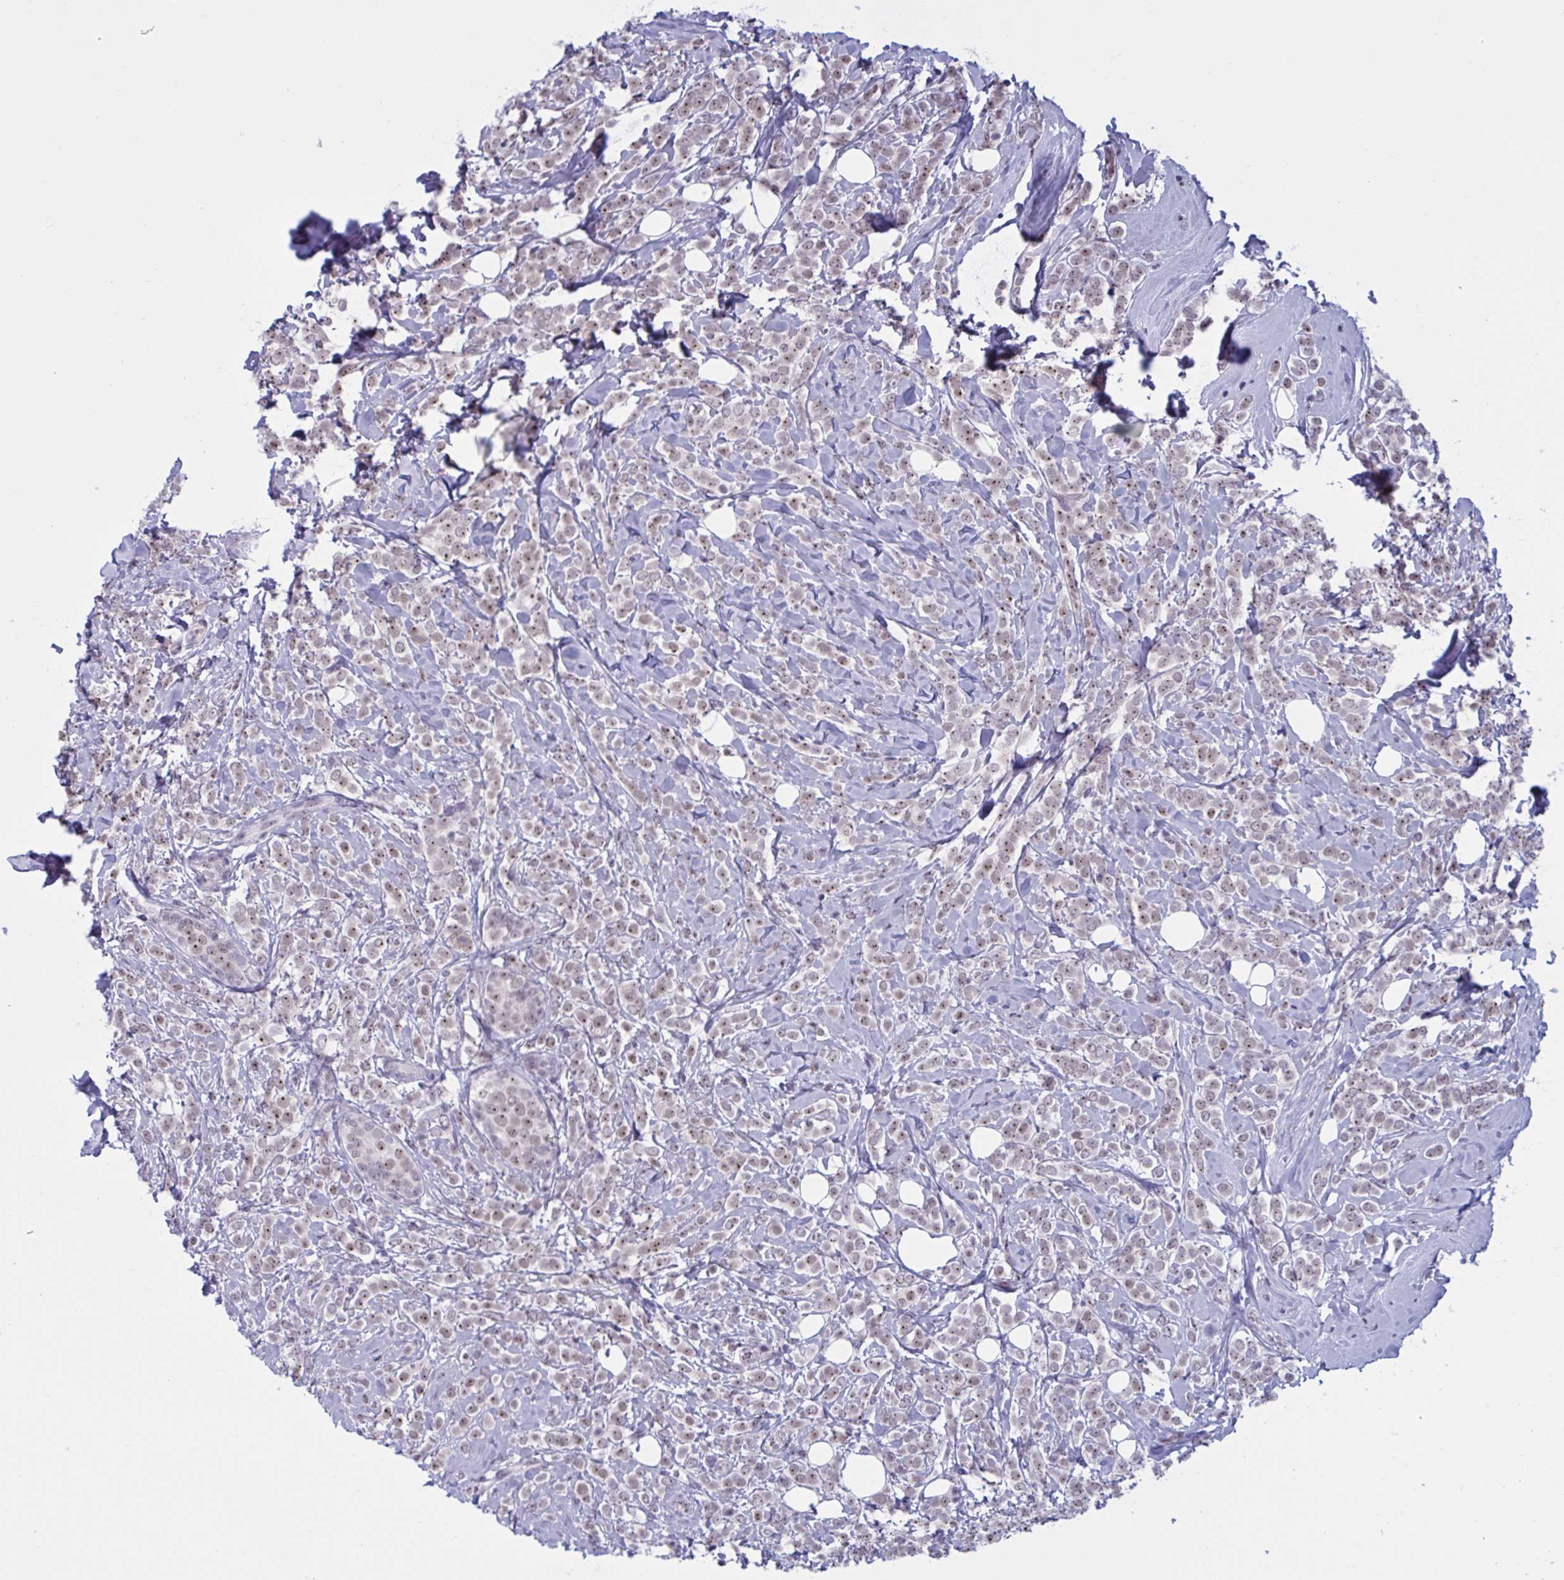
{"staining": {"intensity": "weak", "quantity": ">75%", "location": "nuclear"}, "tissue": "breast cancer", "cell_type": "Tumor cells", "image_type": "cancer", "snomed": [{"axis": "morphology", "description": "Lobular carcinoma"}, {"axis": "topography", "description": "Breast"}], "caption": "Immunohistochemical staining of breast lobular carcinoma shows low levels of weak nuclear protein expression in approximately >75% of tumor cells.", "gene": "TGM6", "patient": {"sex": "female", "age": 49}}